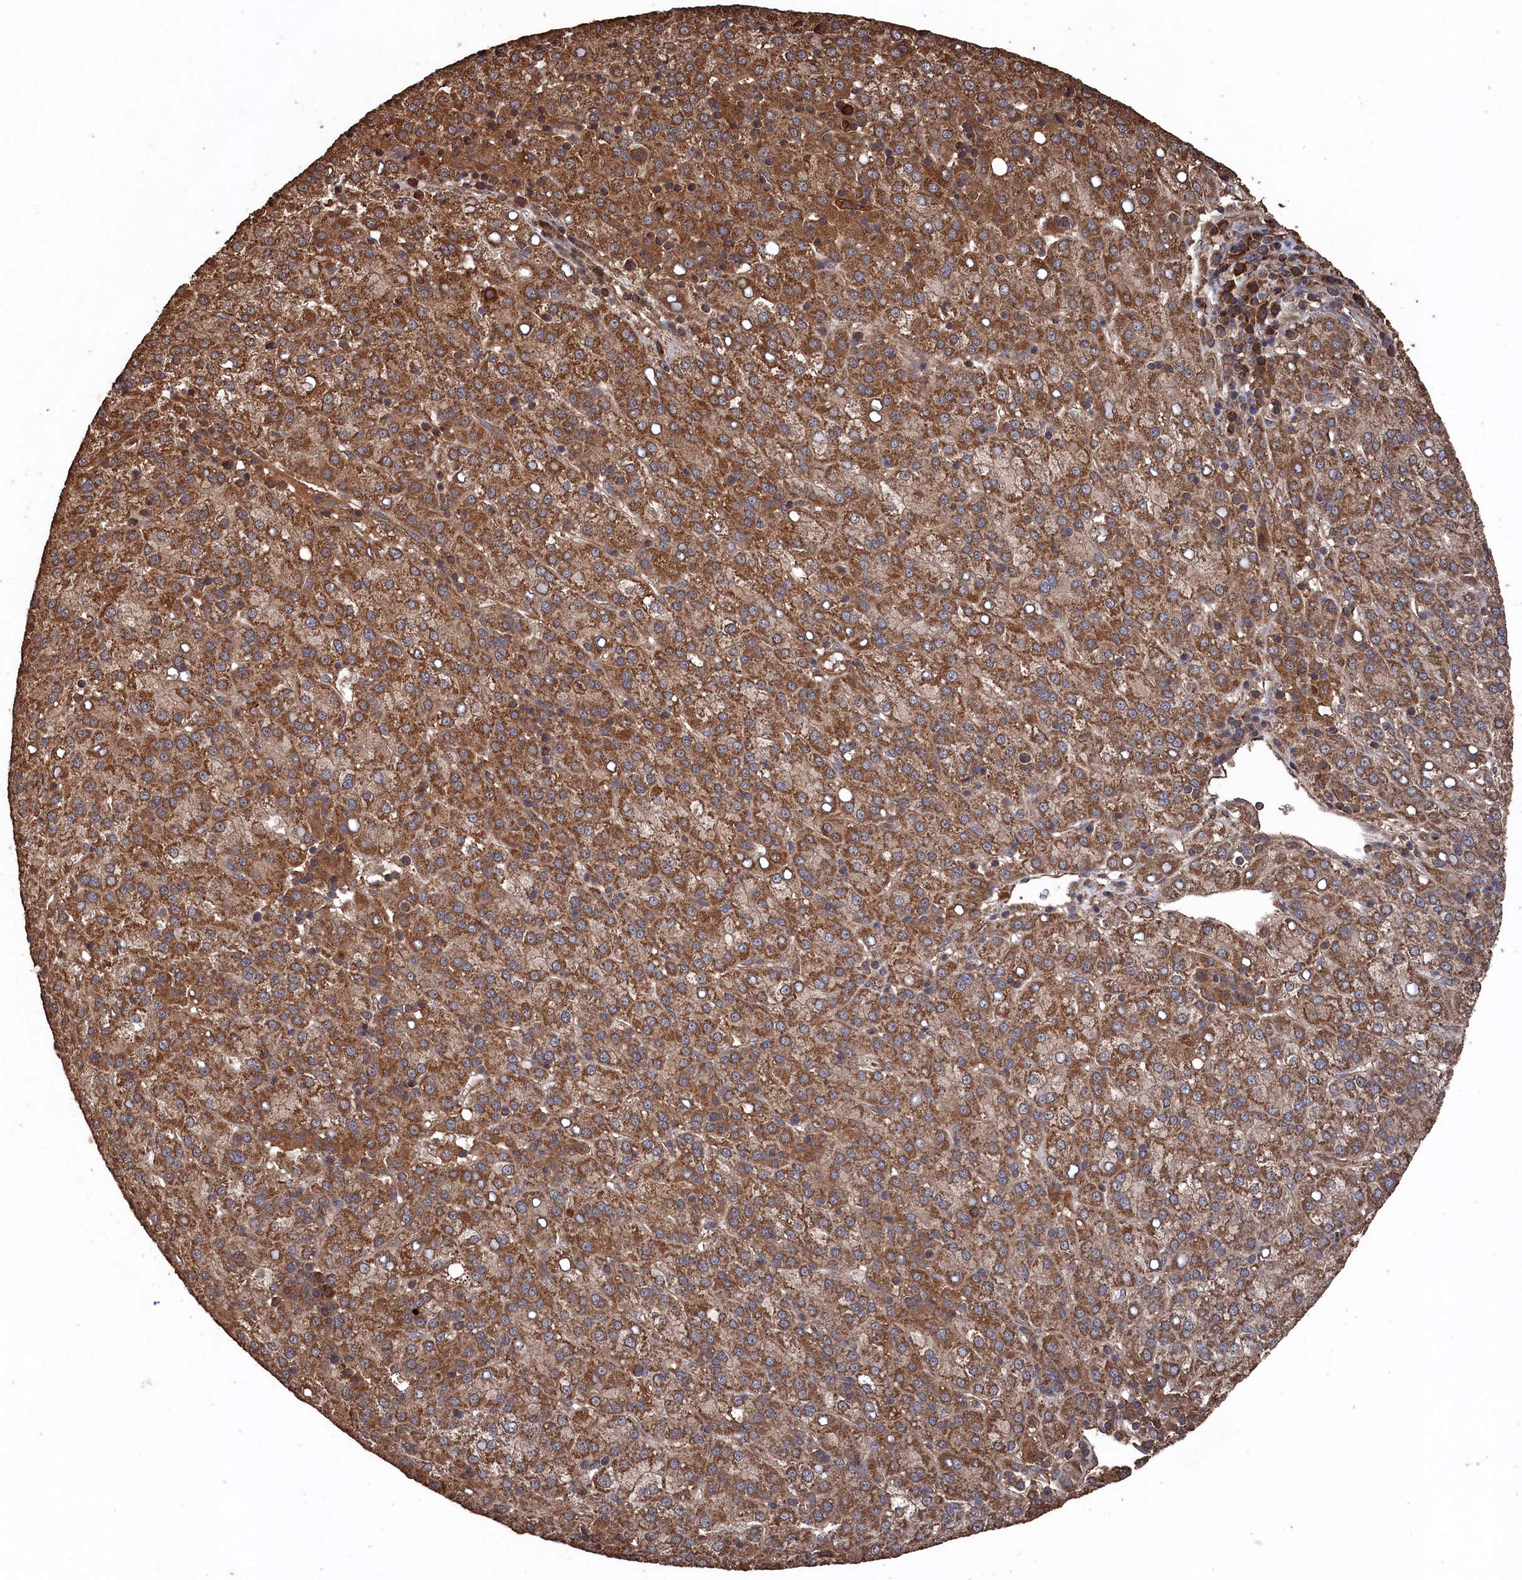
{"staining": {"intensity": "moderate", "quantity": ">75%", "location": "cytoplasmic/membranous"}, "tissue": "liver cancer", "cell_type": "Tumor cells", "image_type": "cancer", "snomed": [{"axis": "morphology", "description": "Carcinoma, Hepatocellular, NOS"}, {"axis": "topography", "description": "Liver"}], "caption": "IHC of liver hepatocellular carcinoma demonstrates medium levels of moderate cytoplasmic/membranous staining in approximately >75% of tumor cells.", "gene": "SNX33", "patient": {"sex": "female", "age": 58}}